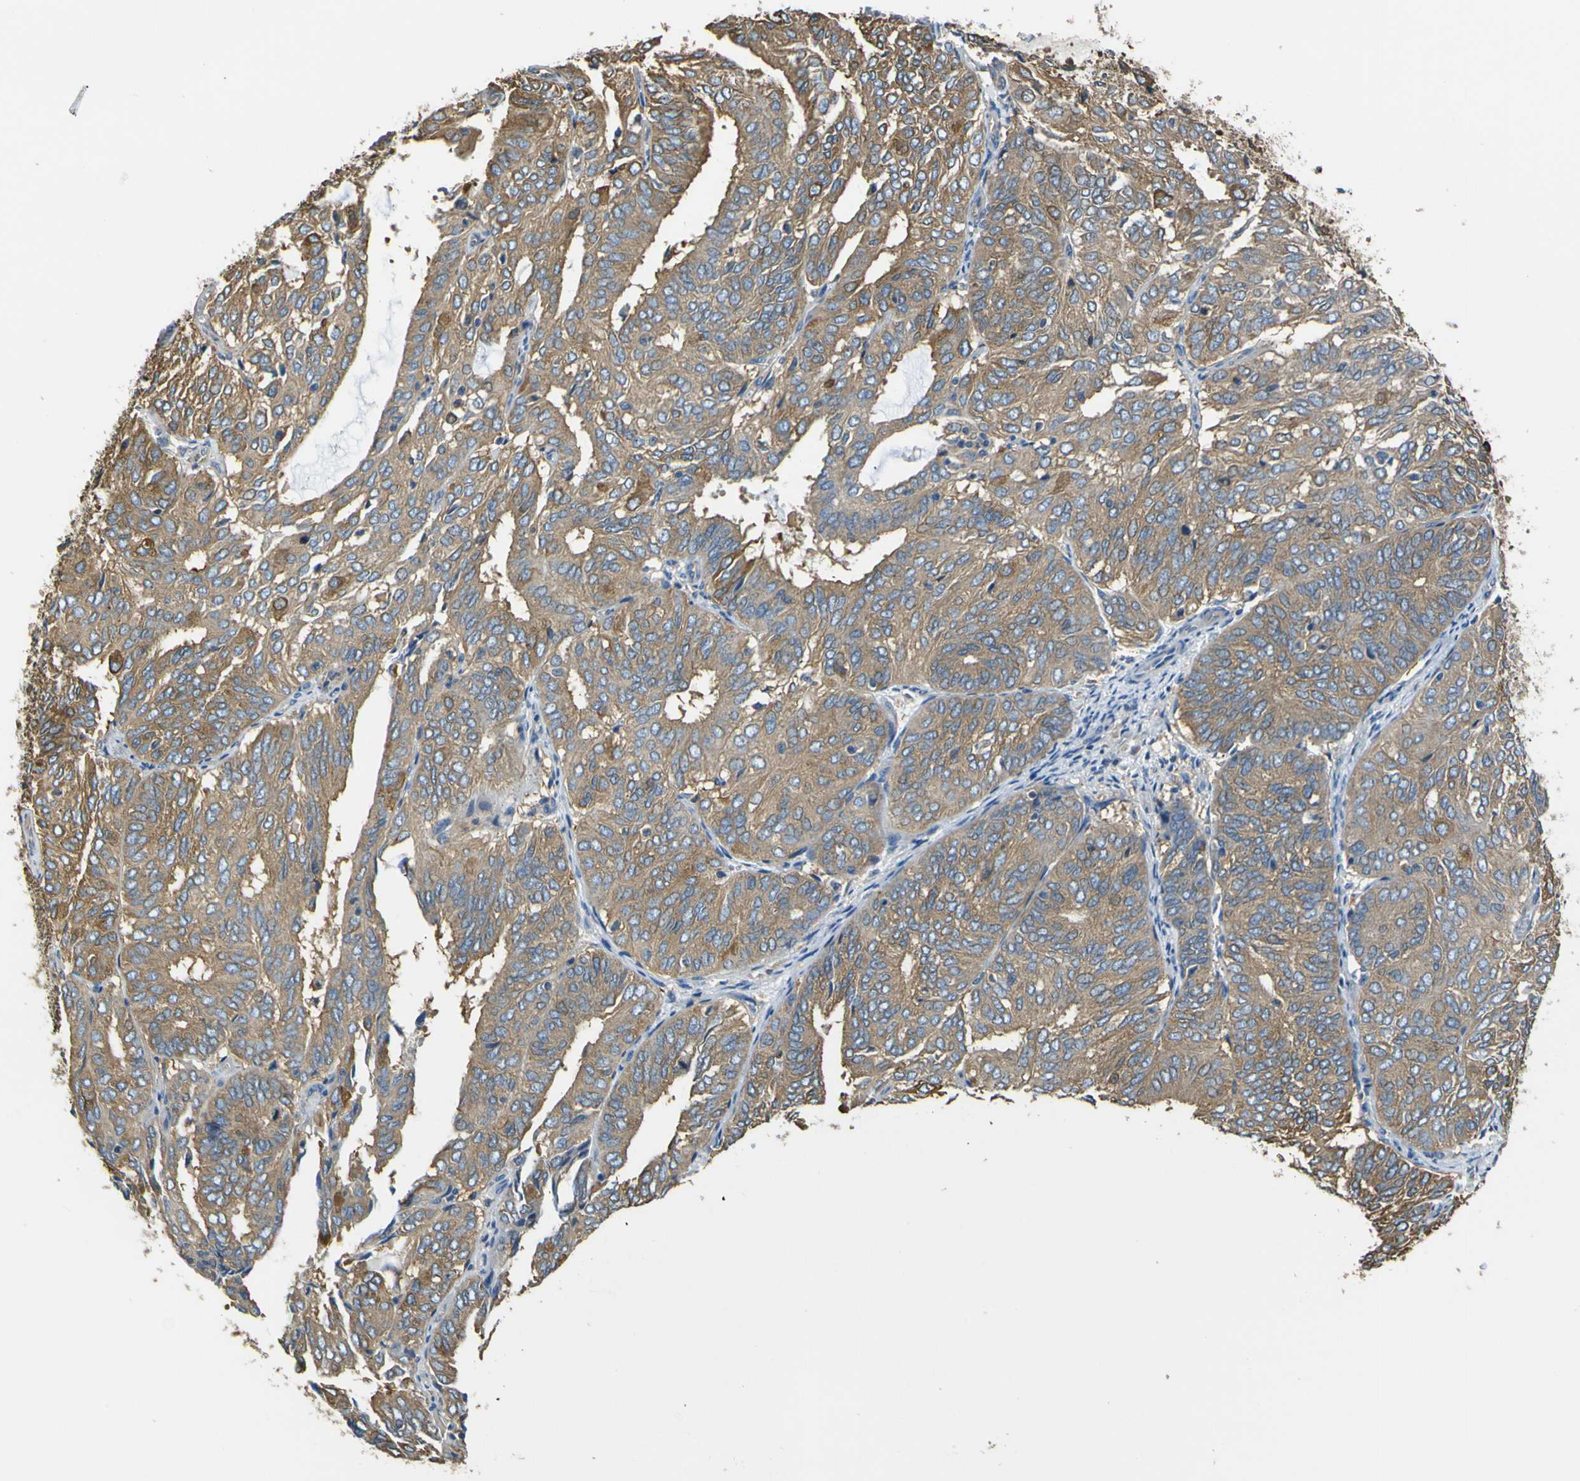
{"staining": {"intensity": "moderate", "quantity": ">75%", "location": "cytoplasmic/membranous"}, "tissue": "endometrial cancer", "cell_type": "Tumor cells", "image_type": "cancer", "snomed": [{"axis": "morphology", "description": "Adenocarcinoma, NOS"}, {"axis": "topography", "description": "Uterus"}], "caption": "Immunohistochemical staining of human endometrial cancer (adenocarcinoma) shows medium levels of moderate cytoplasmic/membranous staining in approximately >75% of tumor cells.", "gene": "TUBB", "patient": {"sex": "female", "age": 60}}